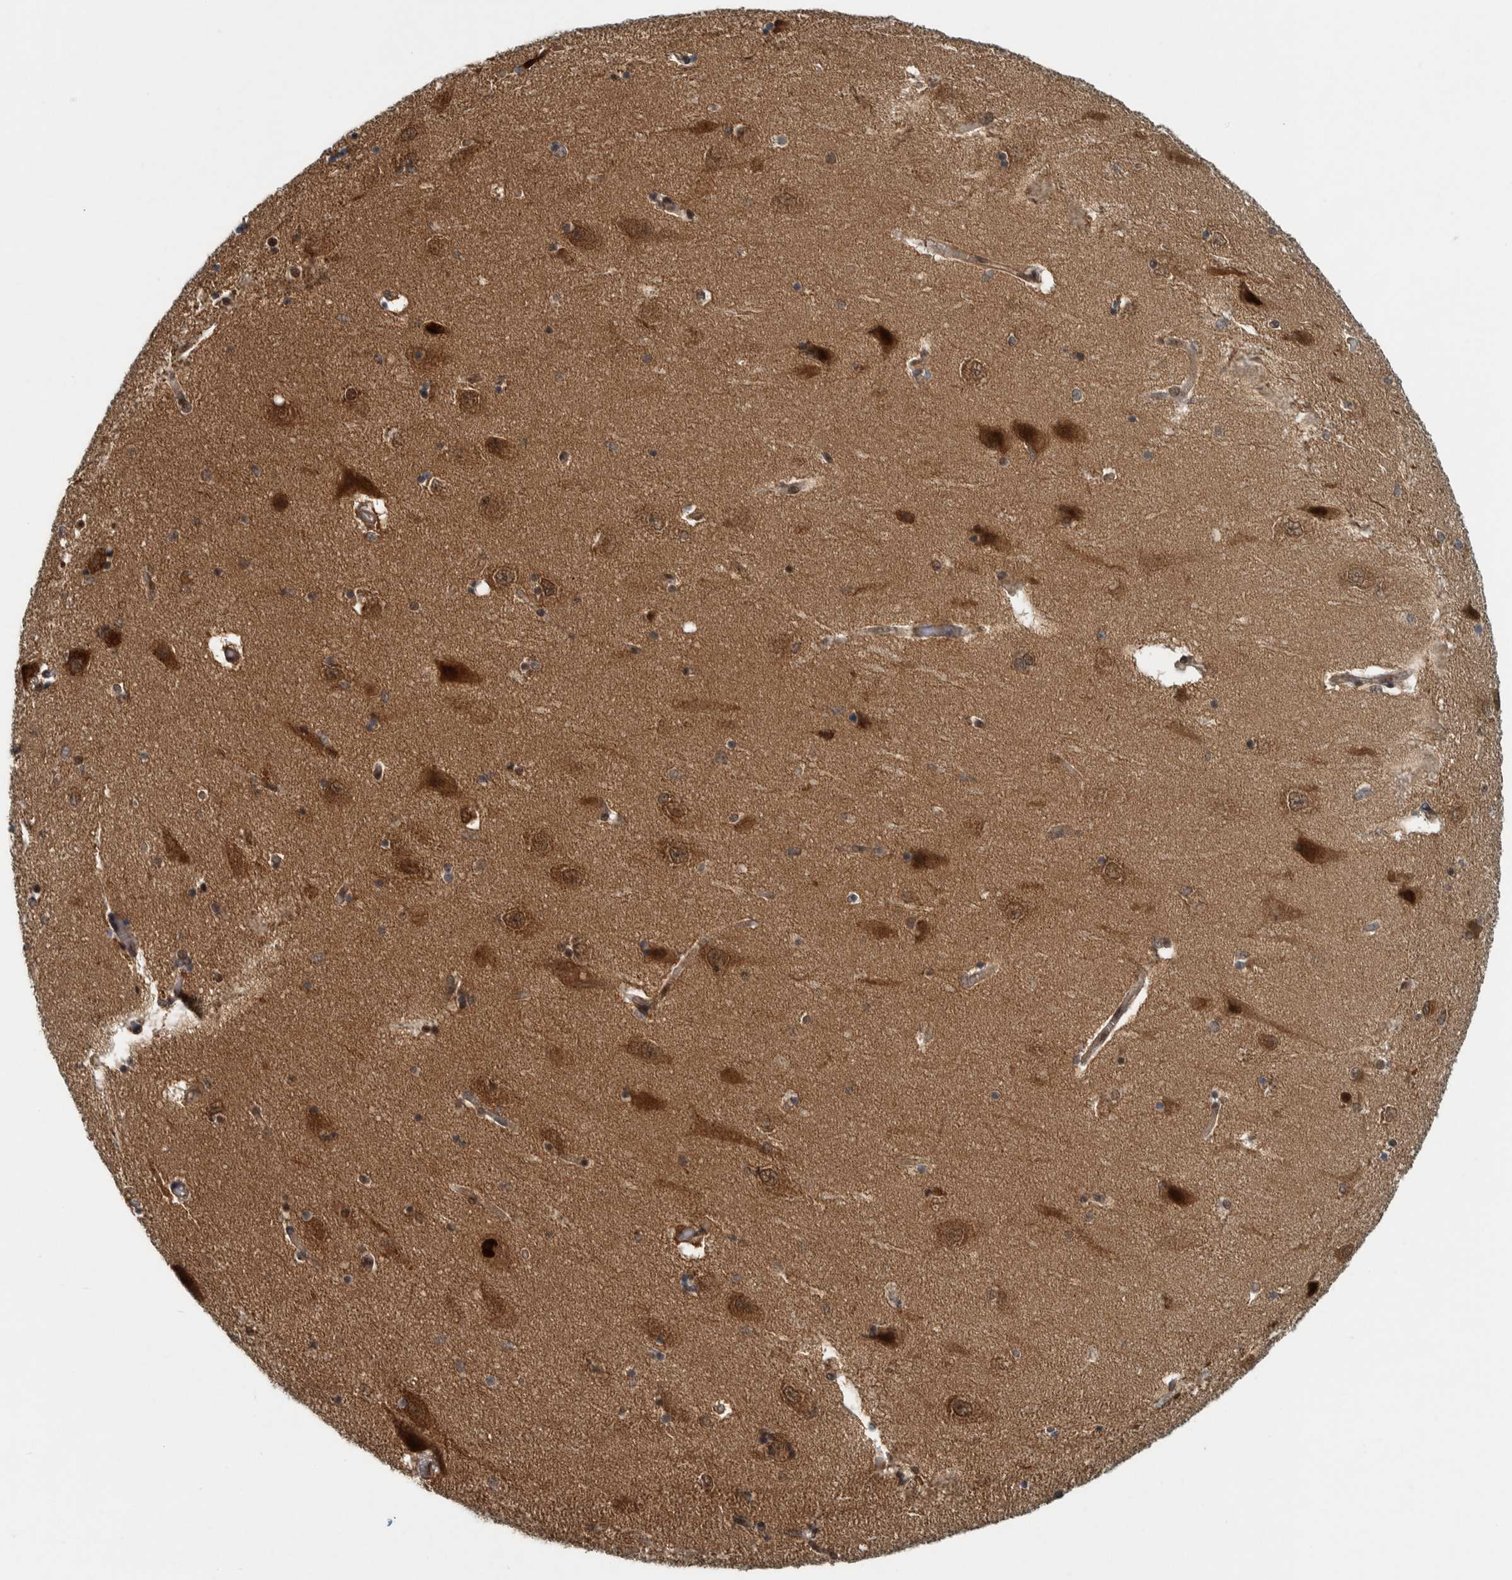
{"staining": {"intensity": "moderate", "quantity": "<25%", "location": "cytoplasmic/membranous,nuclear"}, "tissue": "hippocampus", "cell_type": "Glial cells", "image_type": "normal", "snomed": [{"axis": "morphology", "description": "Normal tissue, NOS"}, {"axis": "topography", "description": "Hippocampus"}], "caption": "This photomicrograph demonstrates IHC staining of normal human hippocampus, with low moderate cytoplasmic/membranous,nuclear expression in about <25% of glial cells.", "gene": "COPS3", "patient": {"sex": "female", "age": 54}}